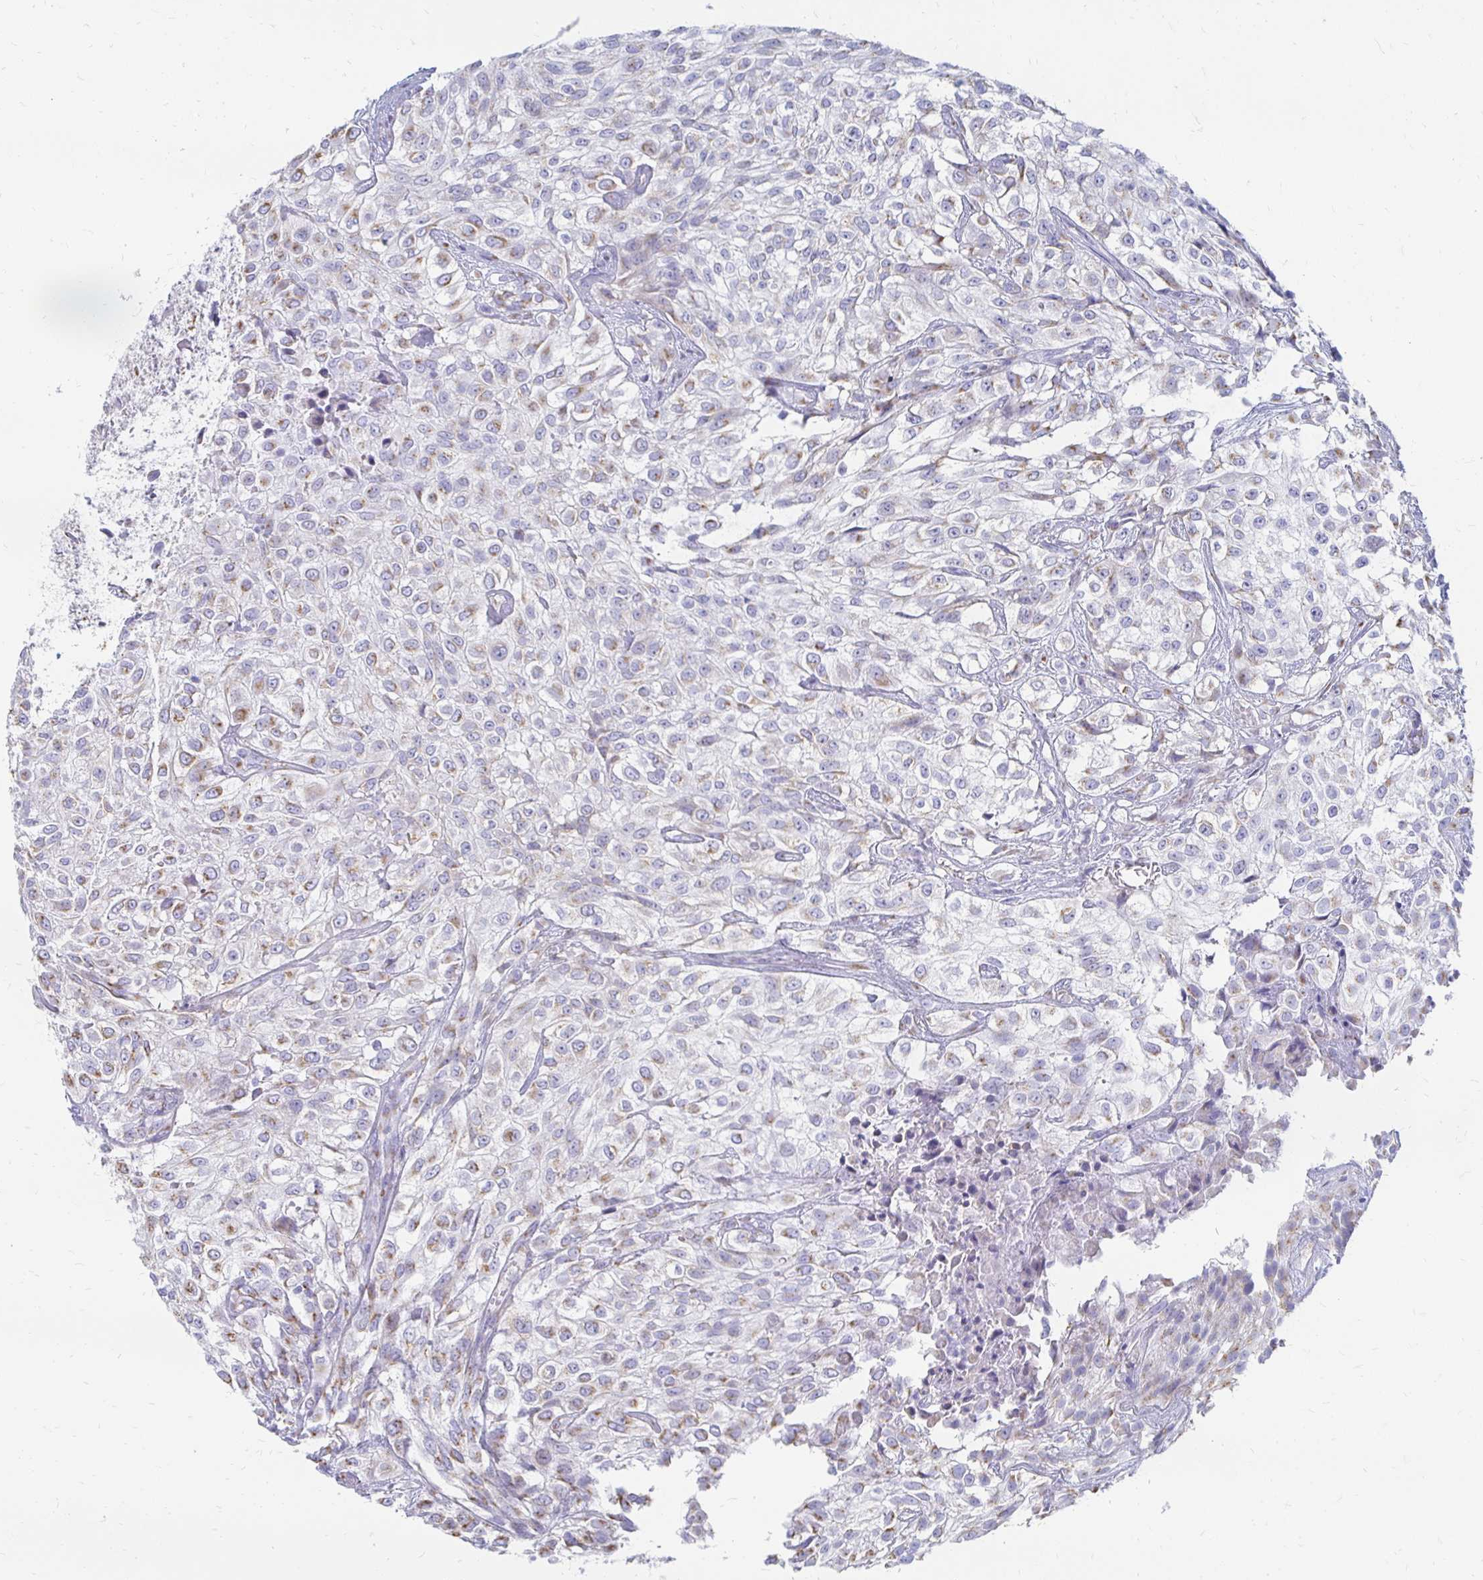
{"staining": {"intensity": "weak", "quantity": ">75%", "location": "cytoplasmic/membranous"}, "tissue": "urothelial cancer", "cell_type": "Tumor cells", "image_type": "cancer", "snomed": [{"axis": "morphology", "description": "Urothelial carcinoma, High grade"}, {"axis": "topography", "description": "Urinary bladder"}], "caption": "A high-resolution image shows immunohistochemistry staining of high-grade urothelial carcinoma, which demonstrates weak cytoplasmic/membranous staining in approximately >75% of tumor cells. Ihc stains the protein of interest in brown and the nuclei are stained blue.", "gene": "PAGE4", "patient": {"sex": "male", "age": 56}}